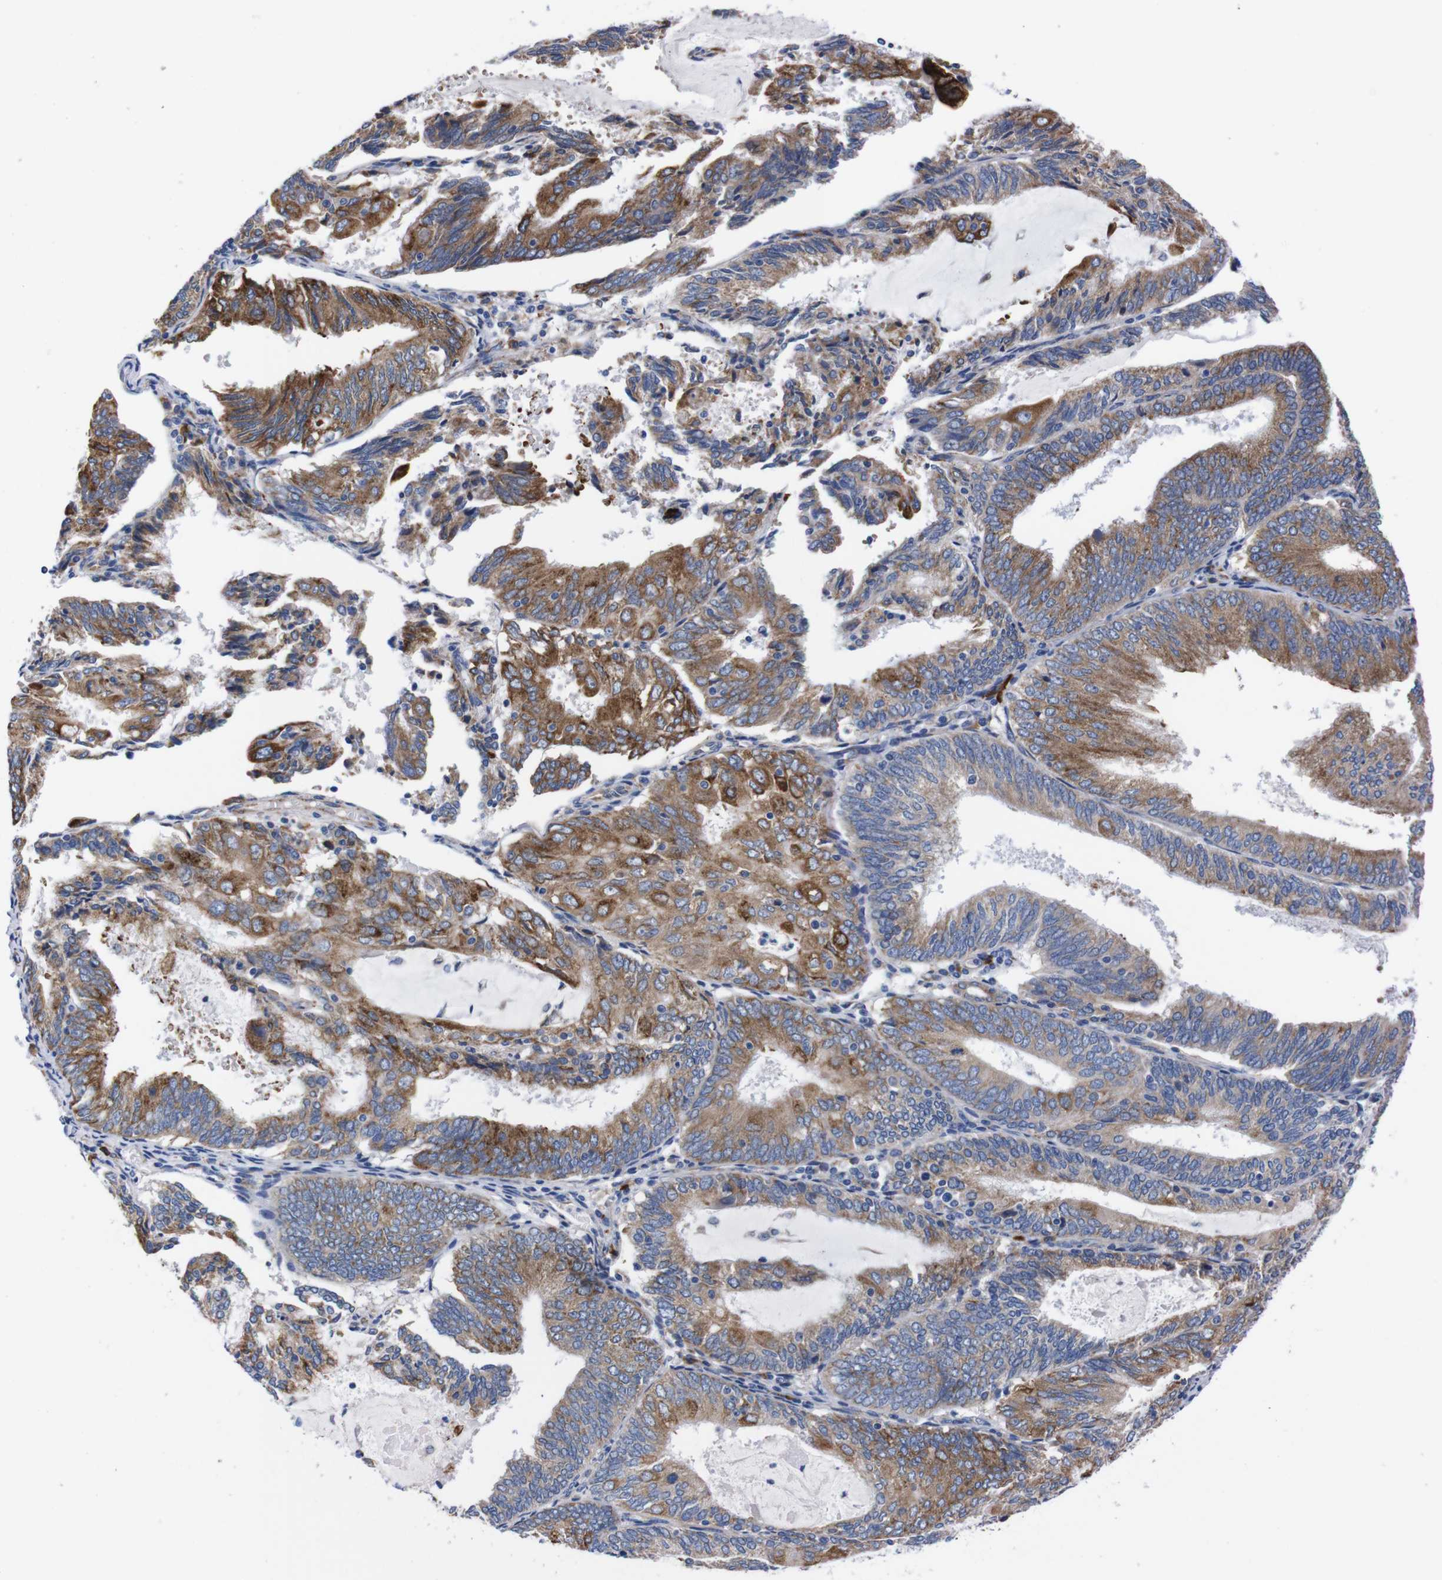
{"staining": {"intensity": "moderate", "quantity": ">75%", "location": "cytoplasmic/membranous"}, "tissue": "endometrial cancer", "cell_type": "Tumor cells", "image_type": "cancer", "snomed": [{"axis": "morphology", "description": "Adenocarcinoma, NOS"}, {"axis": "topography", "description": "Endometrium"}], "caption": "Immunohistochemical staining of human endometrial cancer (adenocarcinoma) displays medium levels of moderate cytoplasmic/membranous staining in about >75% of tumor cells.", "gene": "NEBL", "patient": {"sex": "female", "age": 81}}